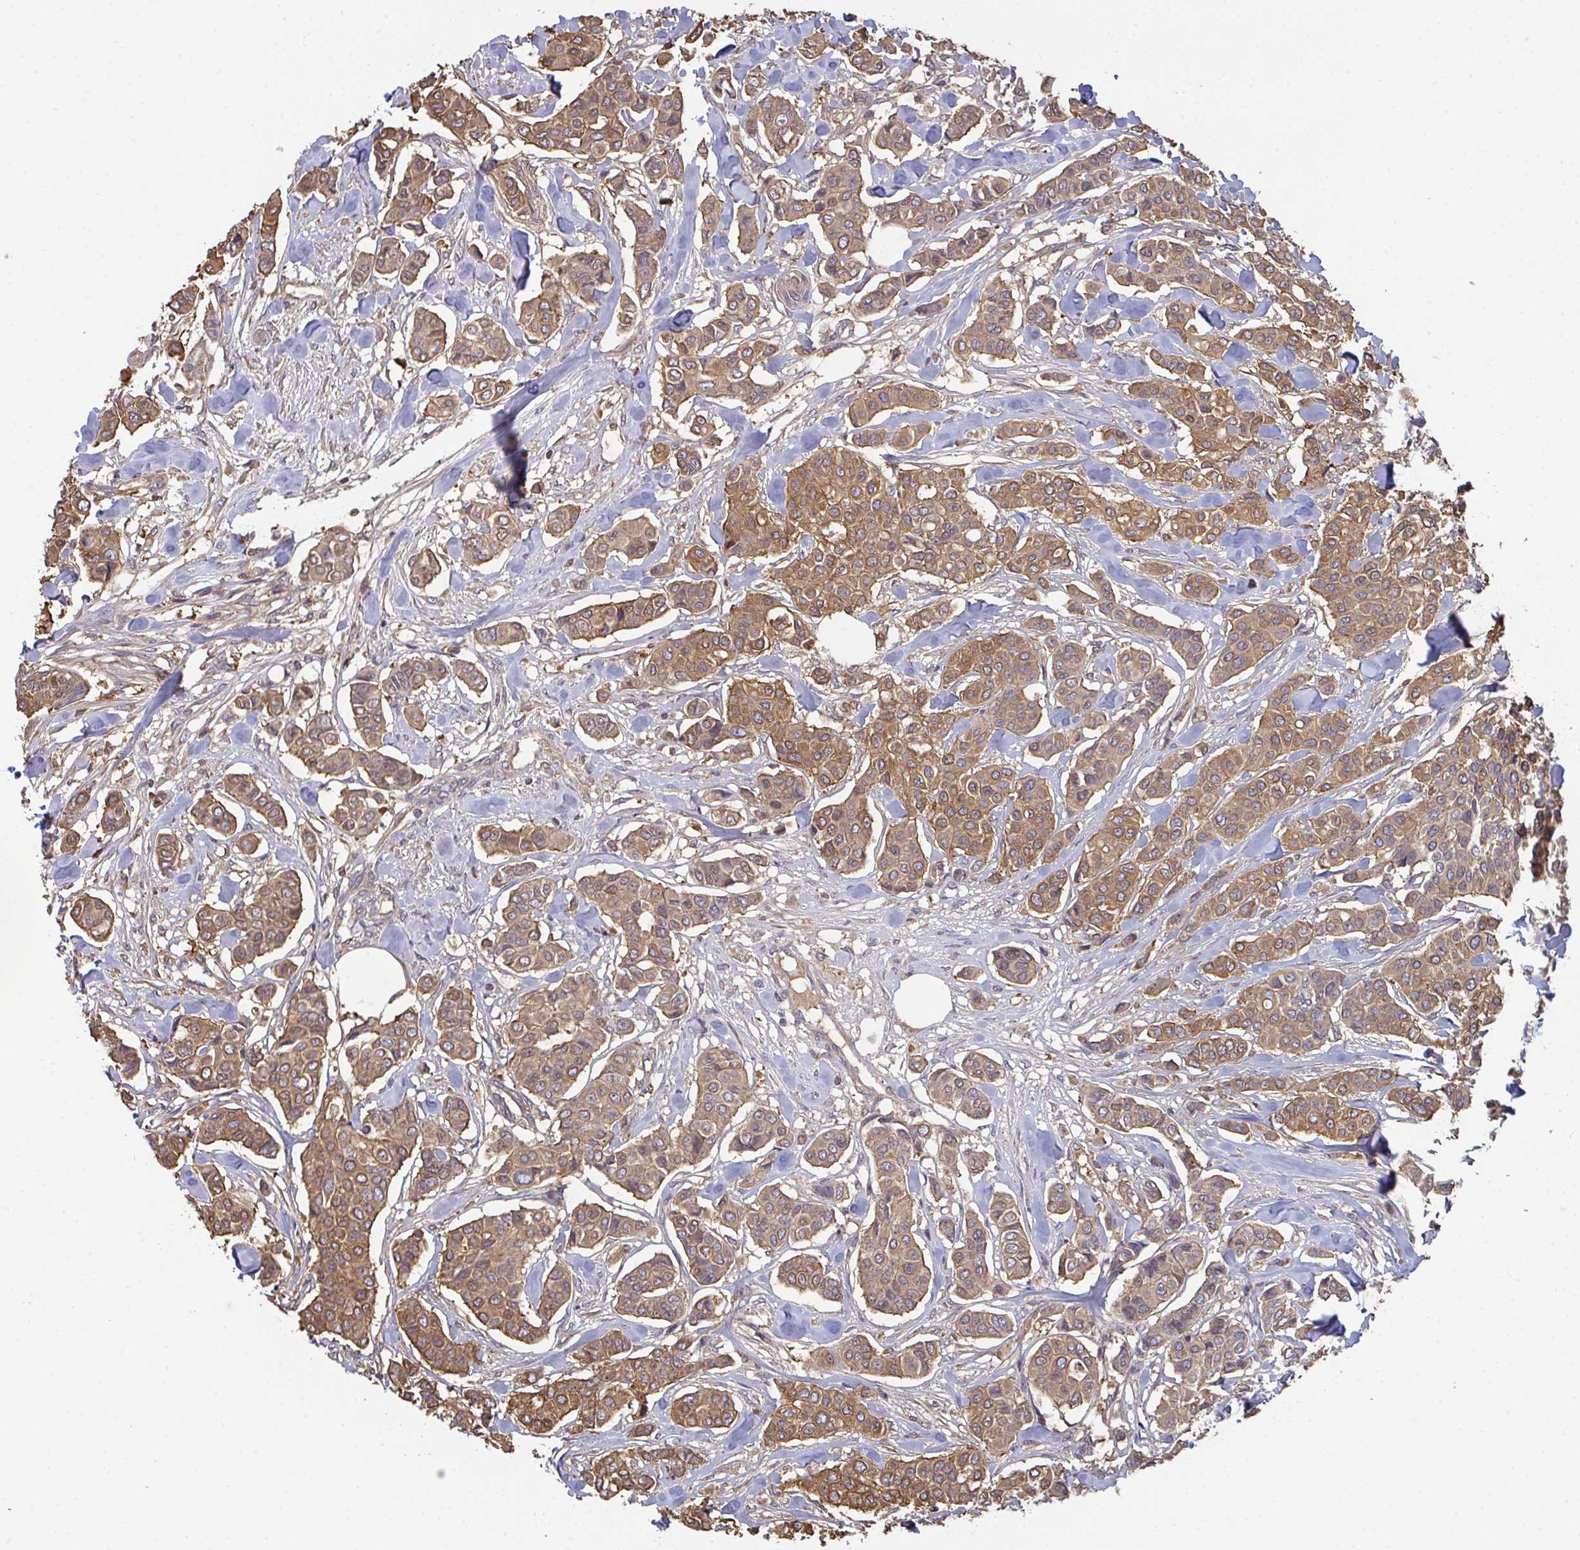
{"staining": {"intensity": "moderate", "quantity": ">75%", "location": "cytoplasmic/membranous,nuclear"}, "tissue": "breast cancer", "cell_type": "Tumor cells", "image_type": "cancer", "snomed": [{"axis": "morphology", "description": "Lobular carcinoma"}, {"axis": "topography", "description": "Breast"}], "caption": "A brown stain highlights moderate cytoplasmic/membranous and nuclear positivity of a protein in human breast cancer (lobular carcinoma) tumor cells. Nuclei are stained in blue.", "gene": "TTC9C", "patient": {"sex": "female", "age": 51}}